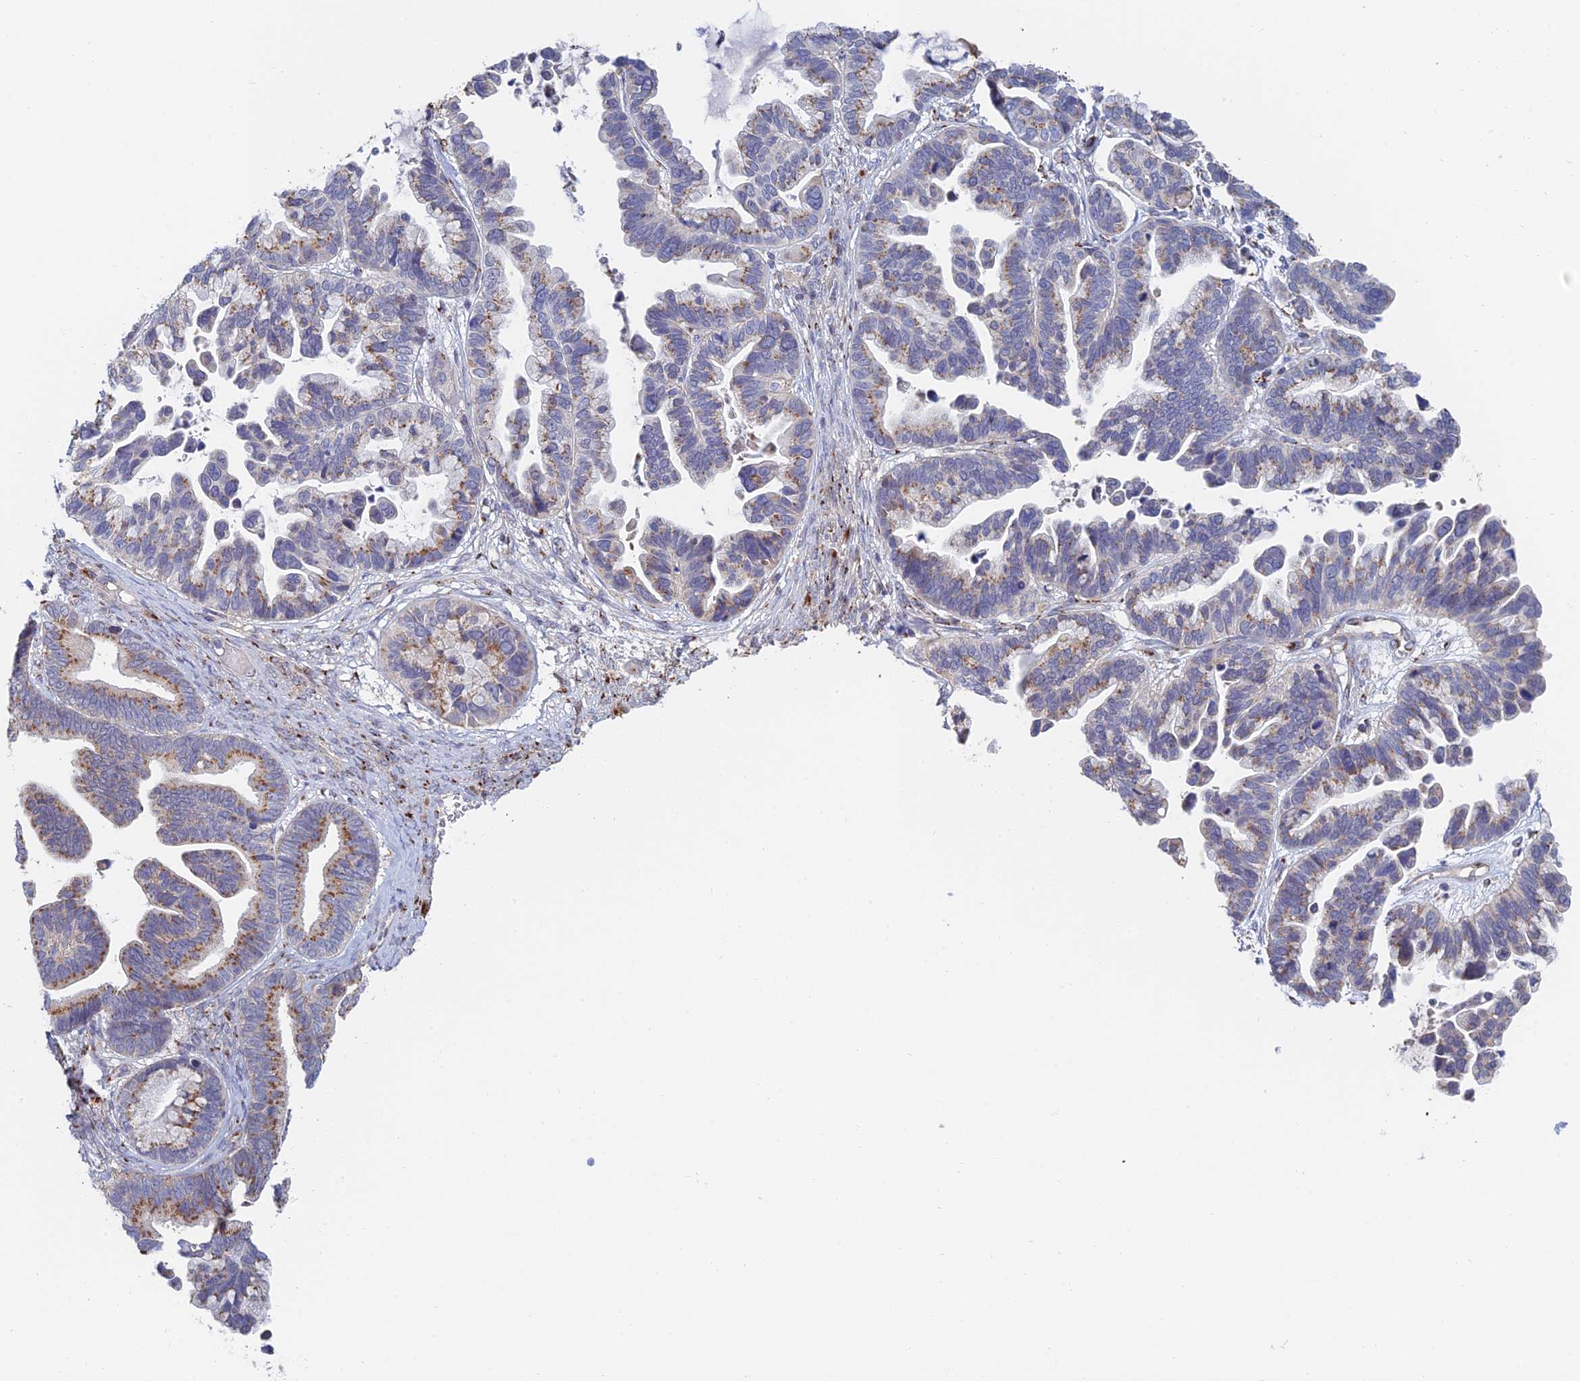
{"staining": {"intensity": "moderate", "quantity": ">75%", "location": "cytoplasmic/membranous"}, "tissue": "ovarian cancer", "cell_type": "Tumor cells", "image_type": "cancer", "snomed": [{"axis": "morphology", "description": "Cystadenocarcinoma, serous, NOS"}, {"axis": "topography", "description": "Ovary"}], "caption": "Immunohistochemistry (DAB (3,3'-diaminobenzidine)) staining of human ovarian cancer displays moderate cytoplasmic/membranous protein staining in about >75% of tumor cells.", "gene": "HS2ST1", "patient": {"sex": "female", "age": 56}}